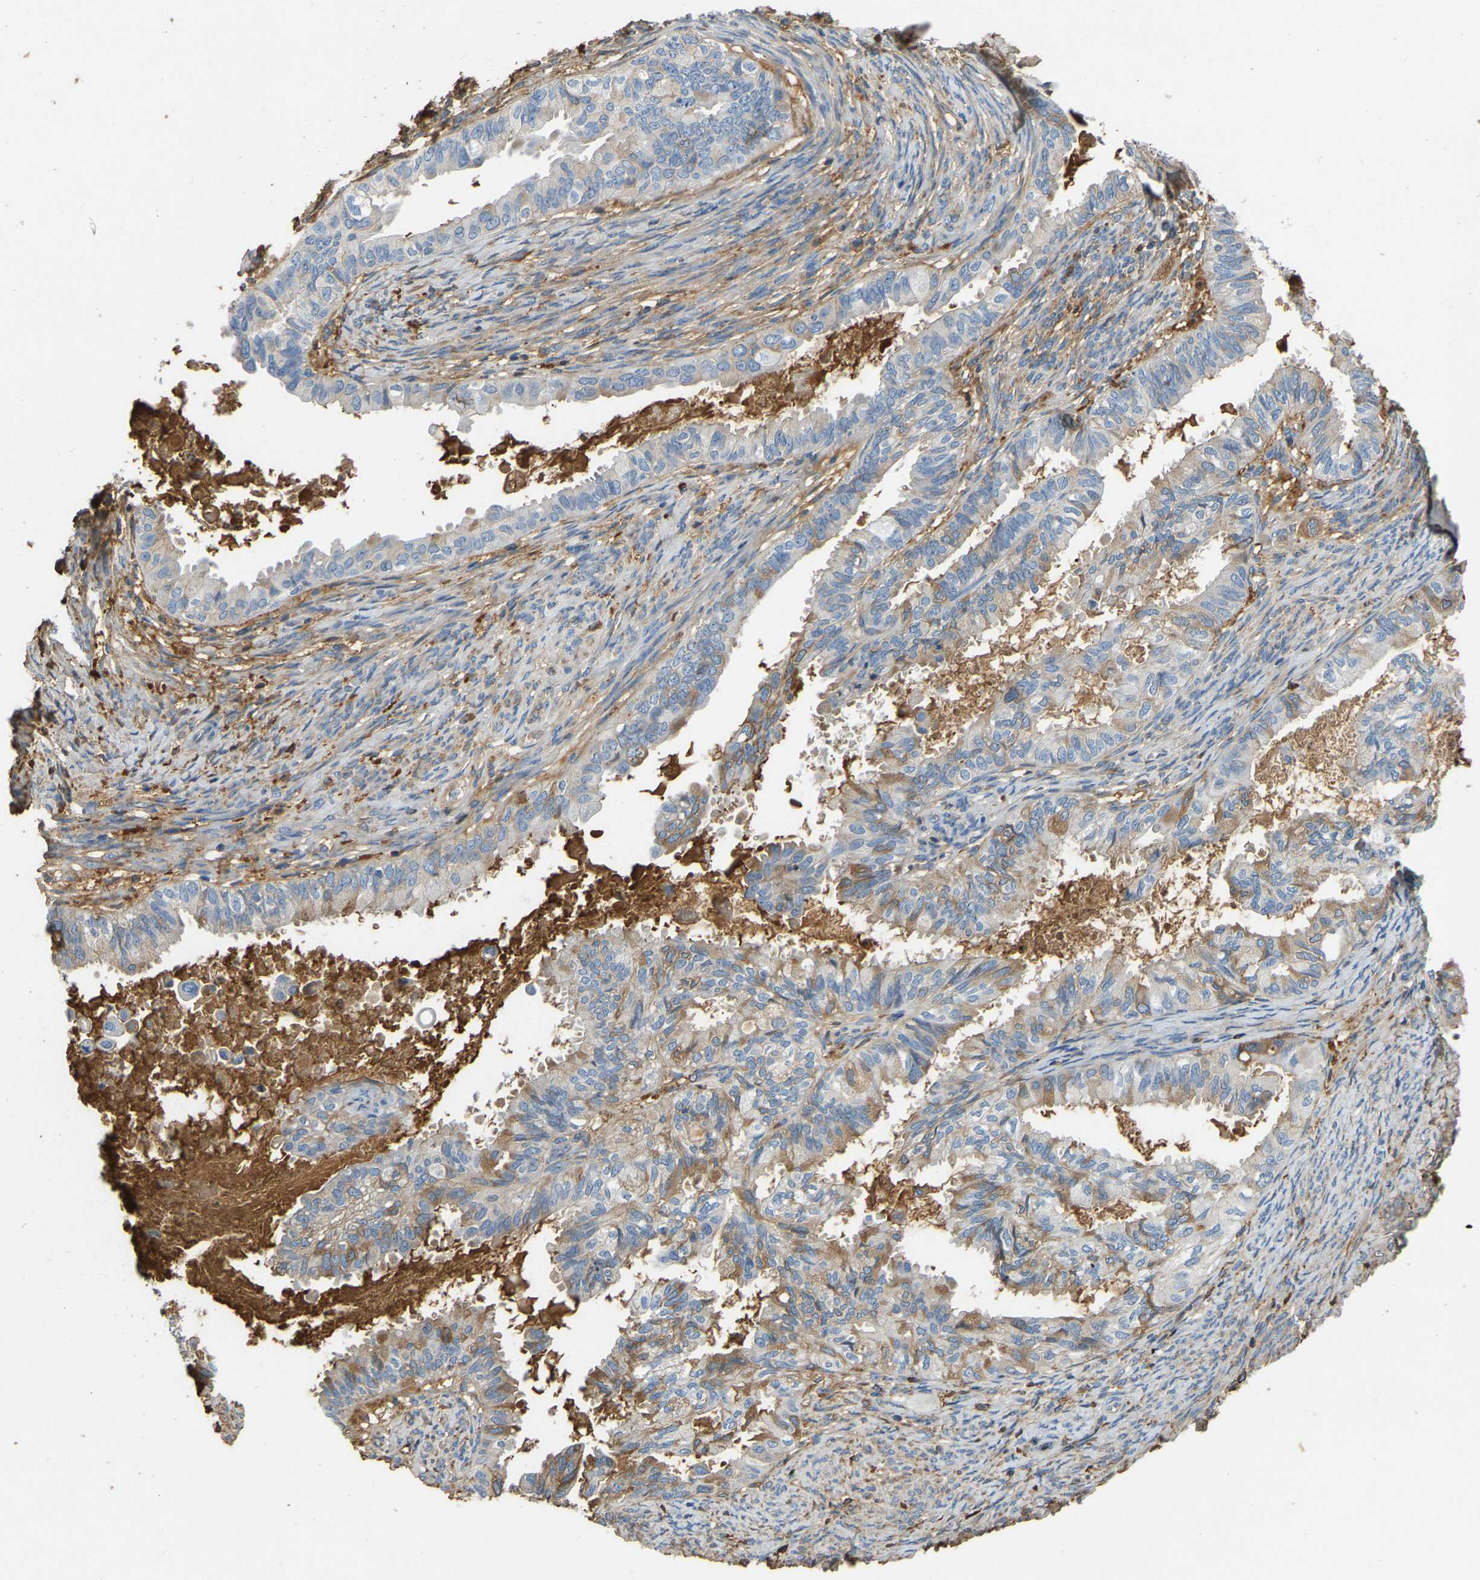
{"staining": {"intensity": "moderate", "quantity": "<25%", "location": "cytoplasmic/membranous"}, "tissue": "cervical cancer", "cell_type": "Tumor cells", "image_type": "cancer", "snomed": [{"axis": "morphology", "description": "Normal tissue, NOS"}, {"axis": "morphology", "description": "Adenocarcinoma, NOS"}, {"axis": "topography", "description": "Cervix"}, {"axis": "topography", "description": "Endometrium"}], "caption": "Protein staining by IHC exhibits moderate cytoplasmic/membranous staining in approximately <25% of tumor cells in cervical cancer.", "gene": "STC1", "patient": {"sex": "female", "age": 86}}